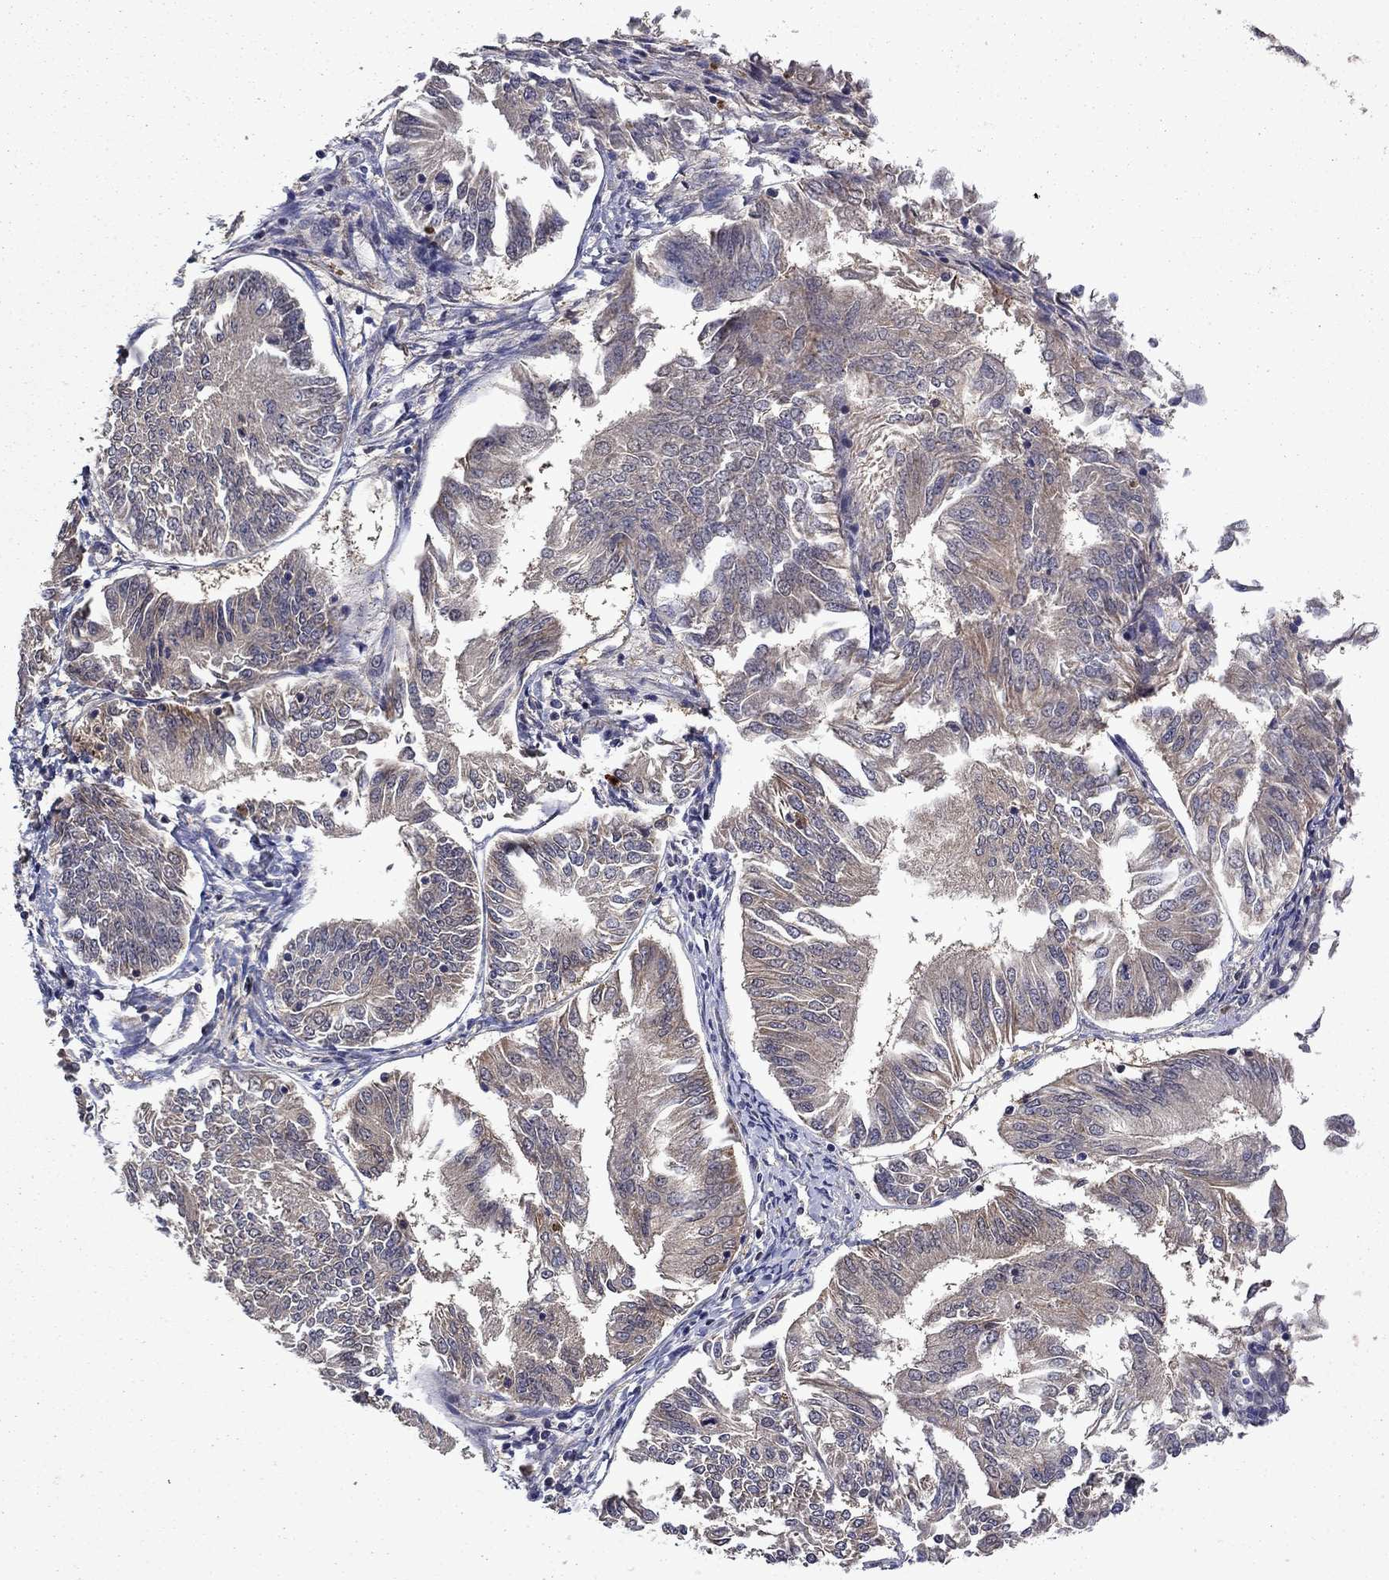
{"staining": {"intensity": "negative", "quantity": "none", "location": "none"}, "tissue": "endometrial cancer", "cell_type": "Tumor cells", "image_type": "cancer", "snomed": [{"axis": "morphology", "description": "Adenocarcinoma, NOS"}, {"axis": "topography", "description": "Endometrium"}], "caption": "Histopathology image shows no protein positivity in tumor cells of endometrial cancer tissue. The staining was performed using DAB to visualize the protein expression in brown, while the nuclei were stained in blue with hematoxylin (Magnification: 20x).", "gene": "TPMT", "patient": {"sex": "female", "age": 58}}